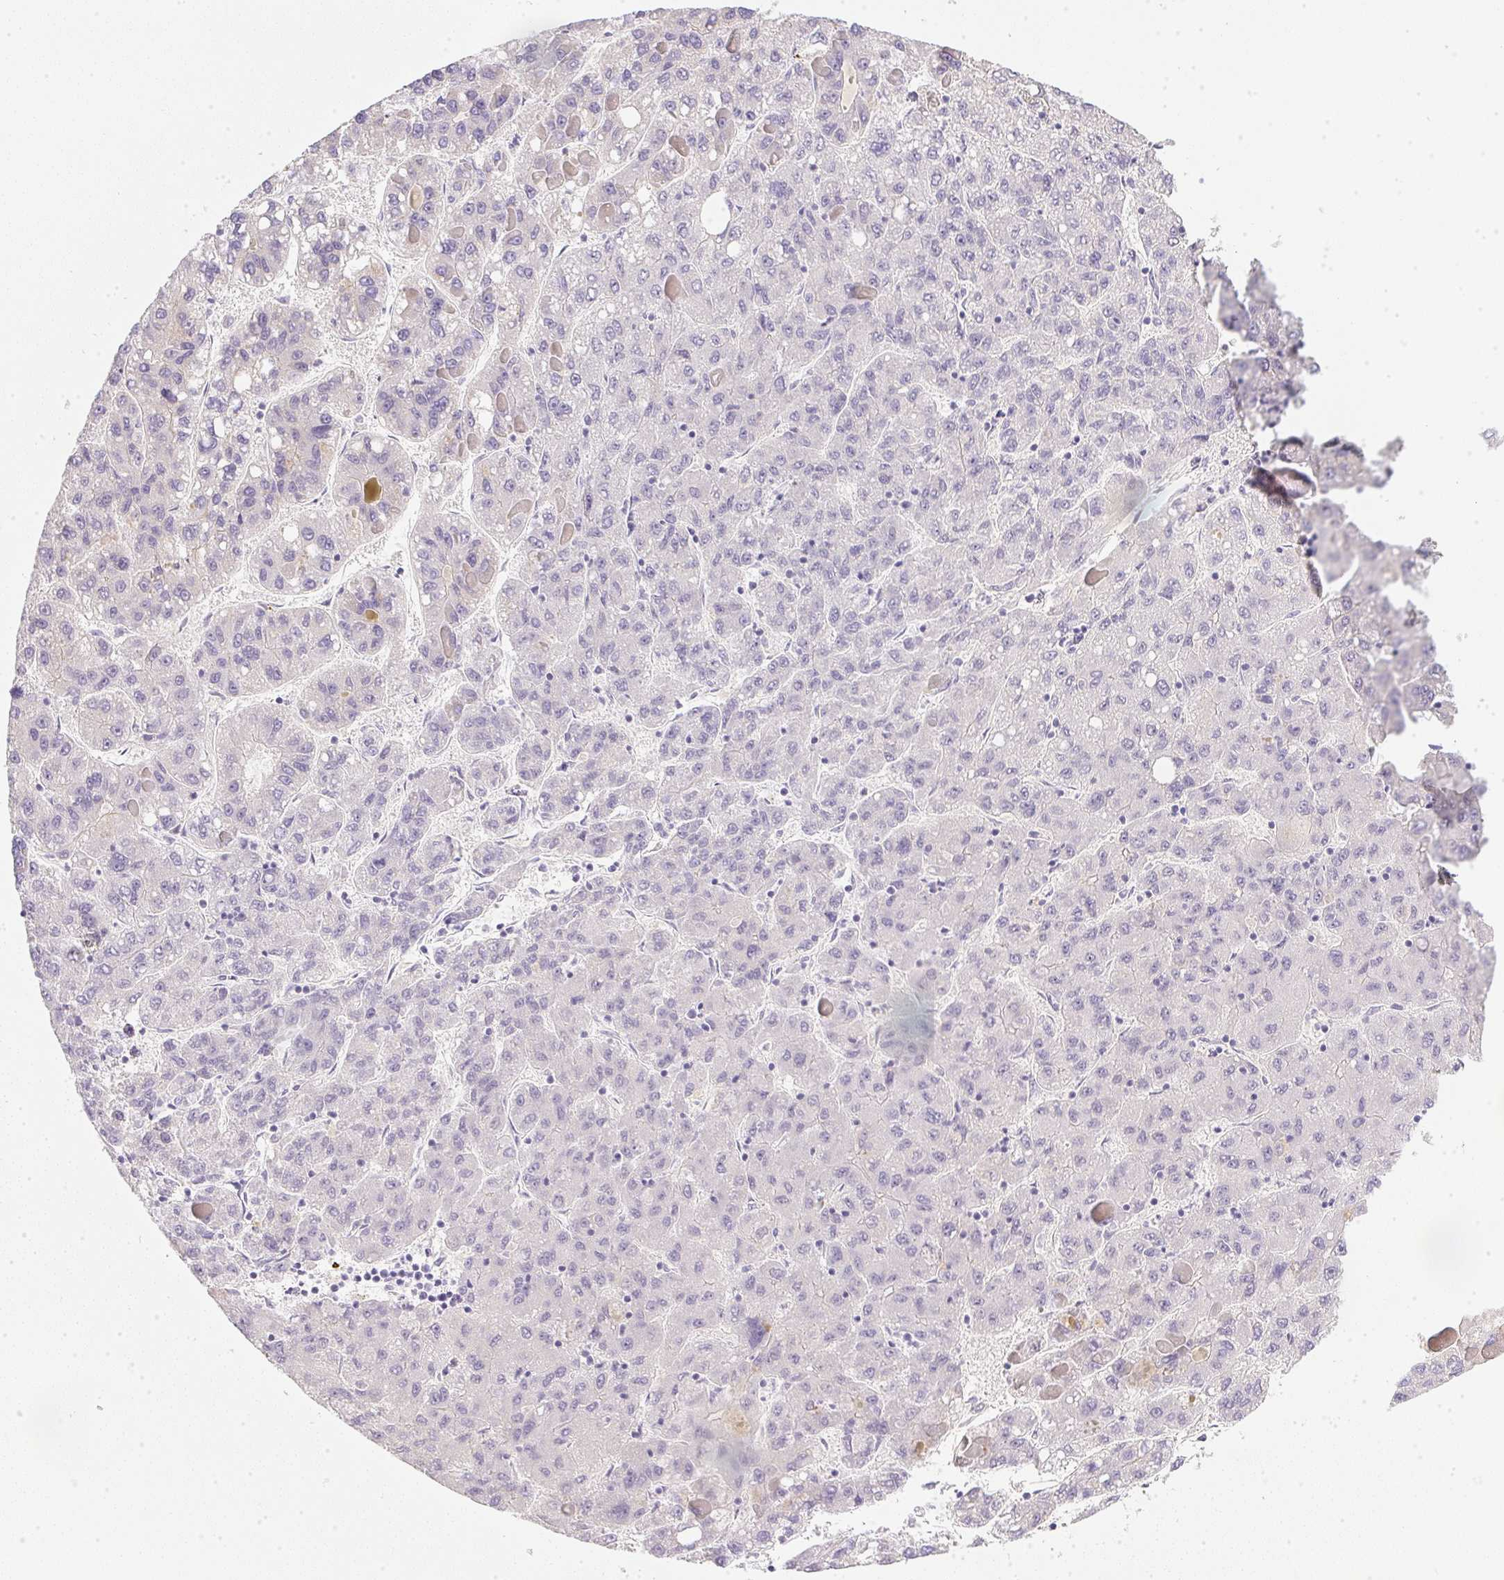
{"staining": {"intensity": "negative", "quantity": "none", "location": "none"}, "tissue": "liver cancer", "cell_type": "Tumor cells", "image_type": "cancer", "snomed": [{"axis": "morphology", "description": "Carcinoma, Hepatocellular, NOS"}, {"axis": "topography", "description": "Liver"}], "caption": "This photomicrograph is of liver cancer (hepatocellular carcinoma) stained with immunohistochemistry (IHC) to label a protein in brown with the nuclei are counter-stained blue. There is no positivity in tumor cells.", "gene": "SLC17A7", "patient": {"sex": "female", "age": 82}}